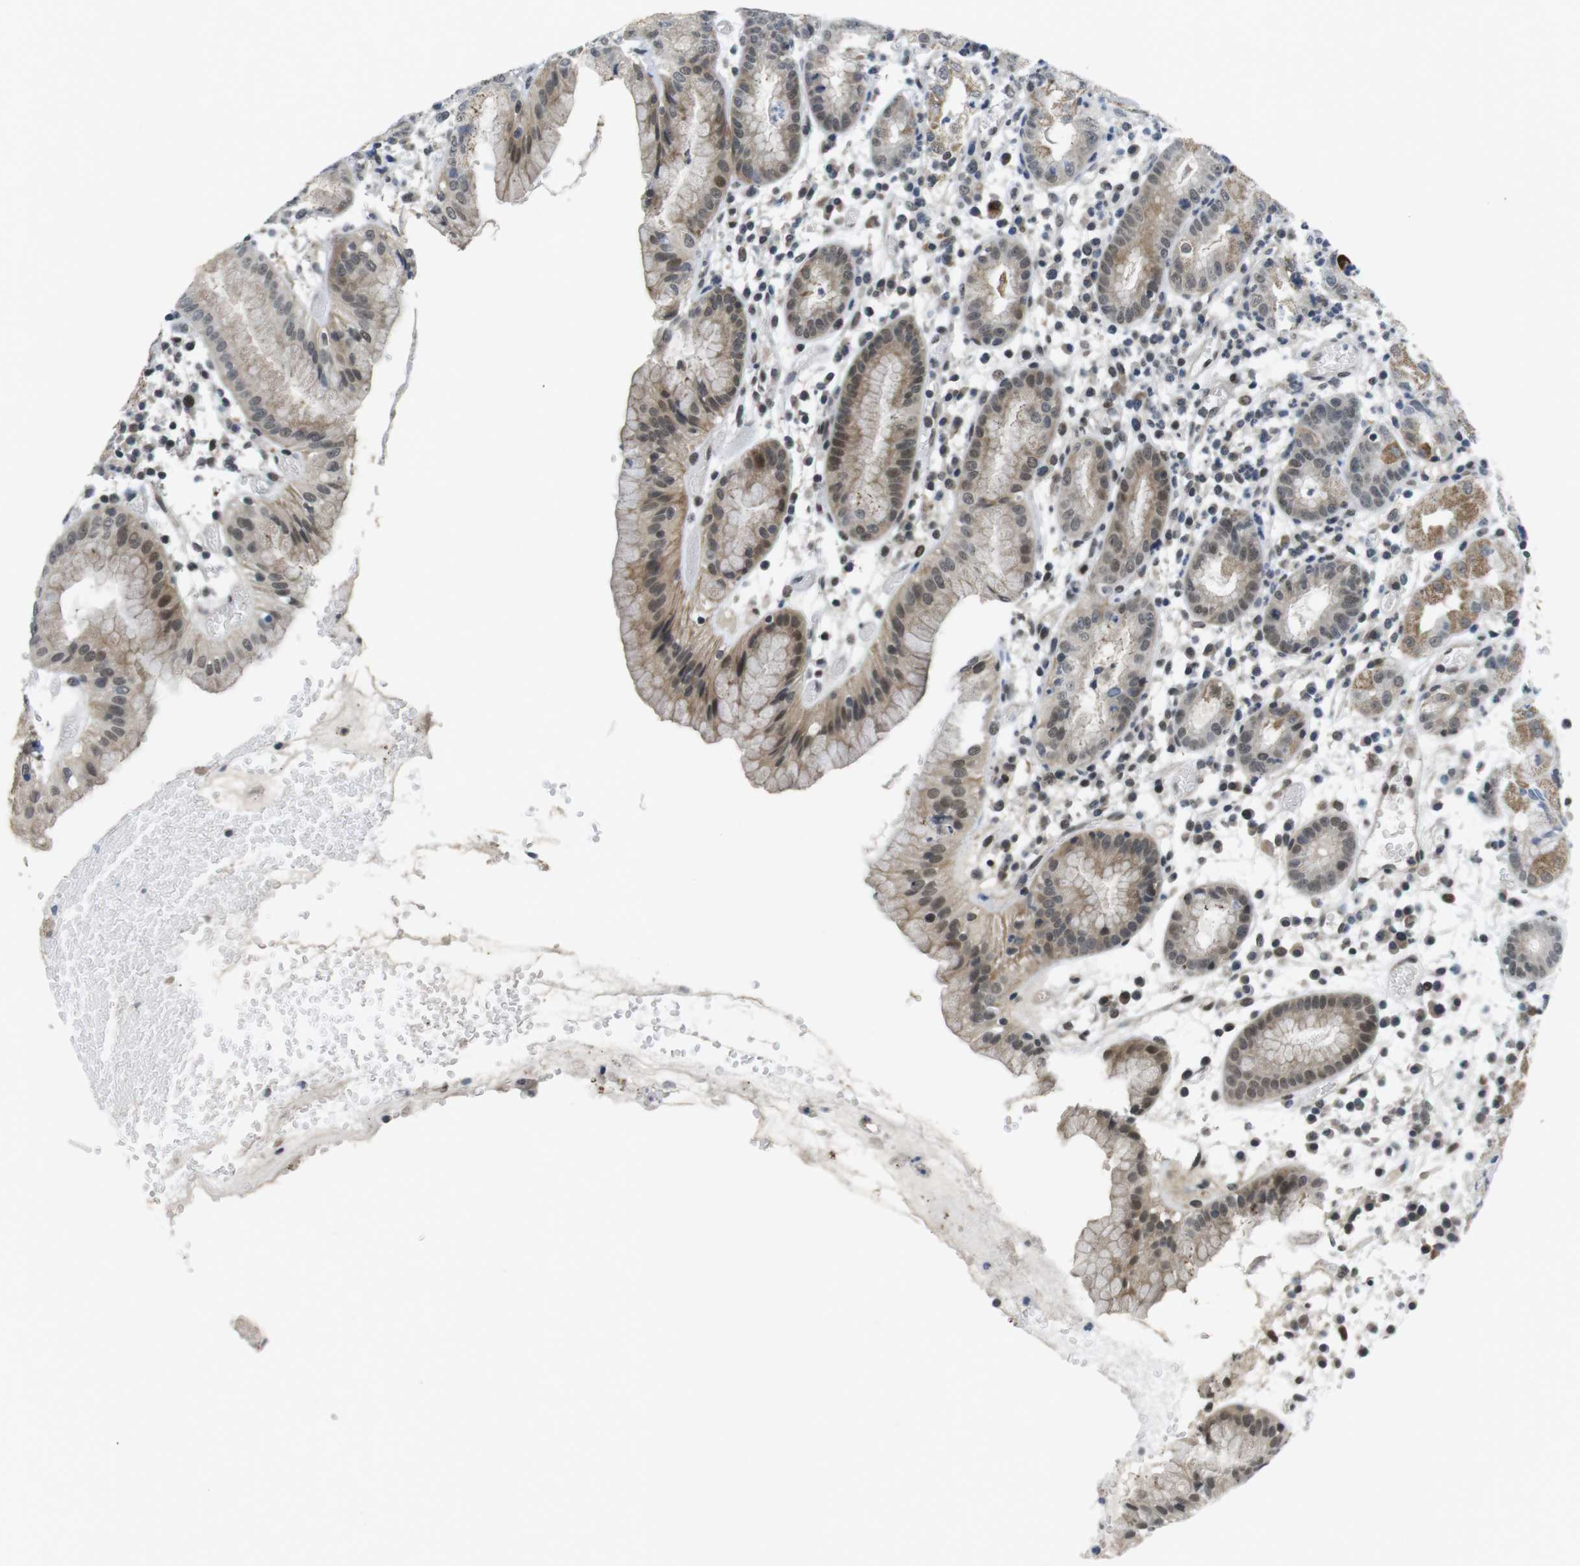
{"staining": {"intensity": "strong", "quantity": "25%-75%", "location": "cytoplasmic/membranous,nuclear"}, "tissue": "stomach", "cell_type": "Glandular cells", "image_type": "normal", "snomed": [{"axis": "morphology", "description": "Normal tissue, NOS"}, {"axis": "topography", "description": "Stomach"}, {"axis": "topography", "description": "Stomach, lower"}], "caption": "Protein staining by IHC exhibits strong cytoplasmic/membranous,nuclear expression in approximately 25%-75% of glandular cells in benign stomach. The staining was performed using DAB to visualize the protein expression in brown, while the nuclei were stained in blue with hematoxylin (Magnification: 20x).", "gene": "BRD4", "patient": {"sex": "female", "age": 75}}